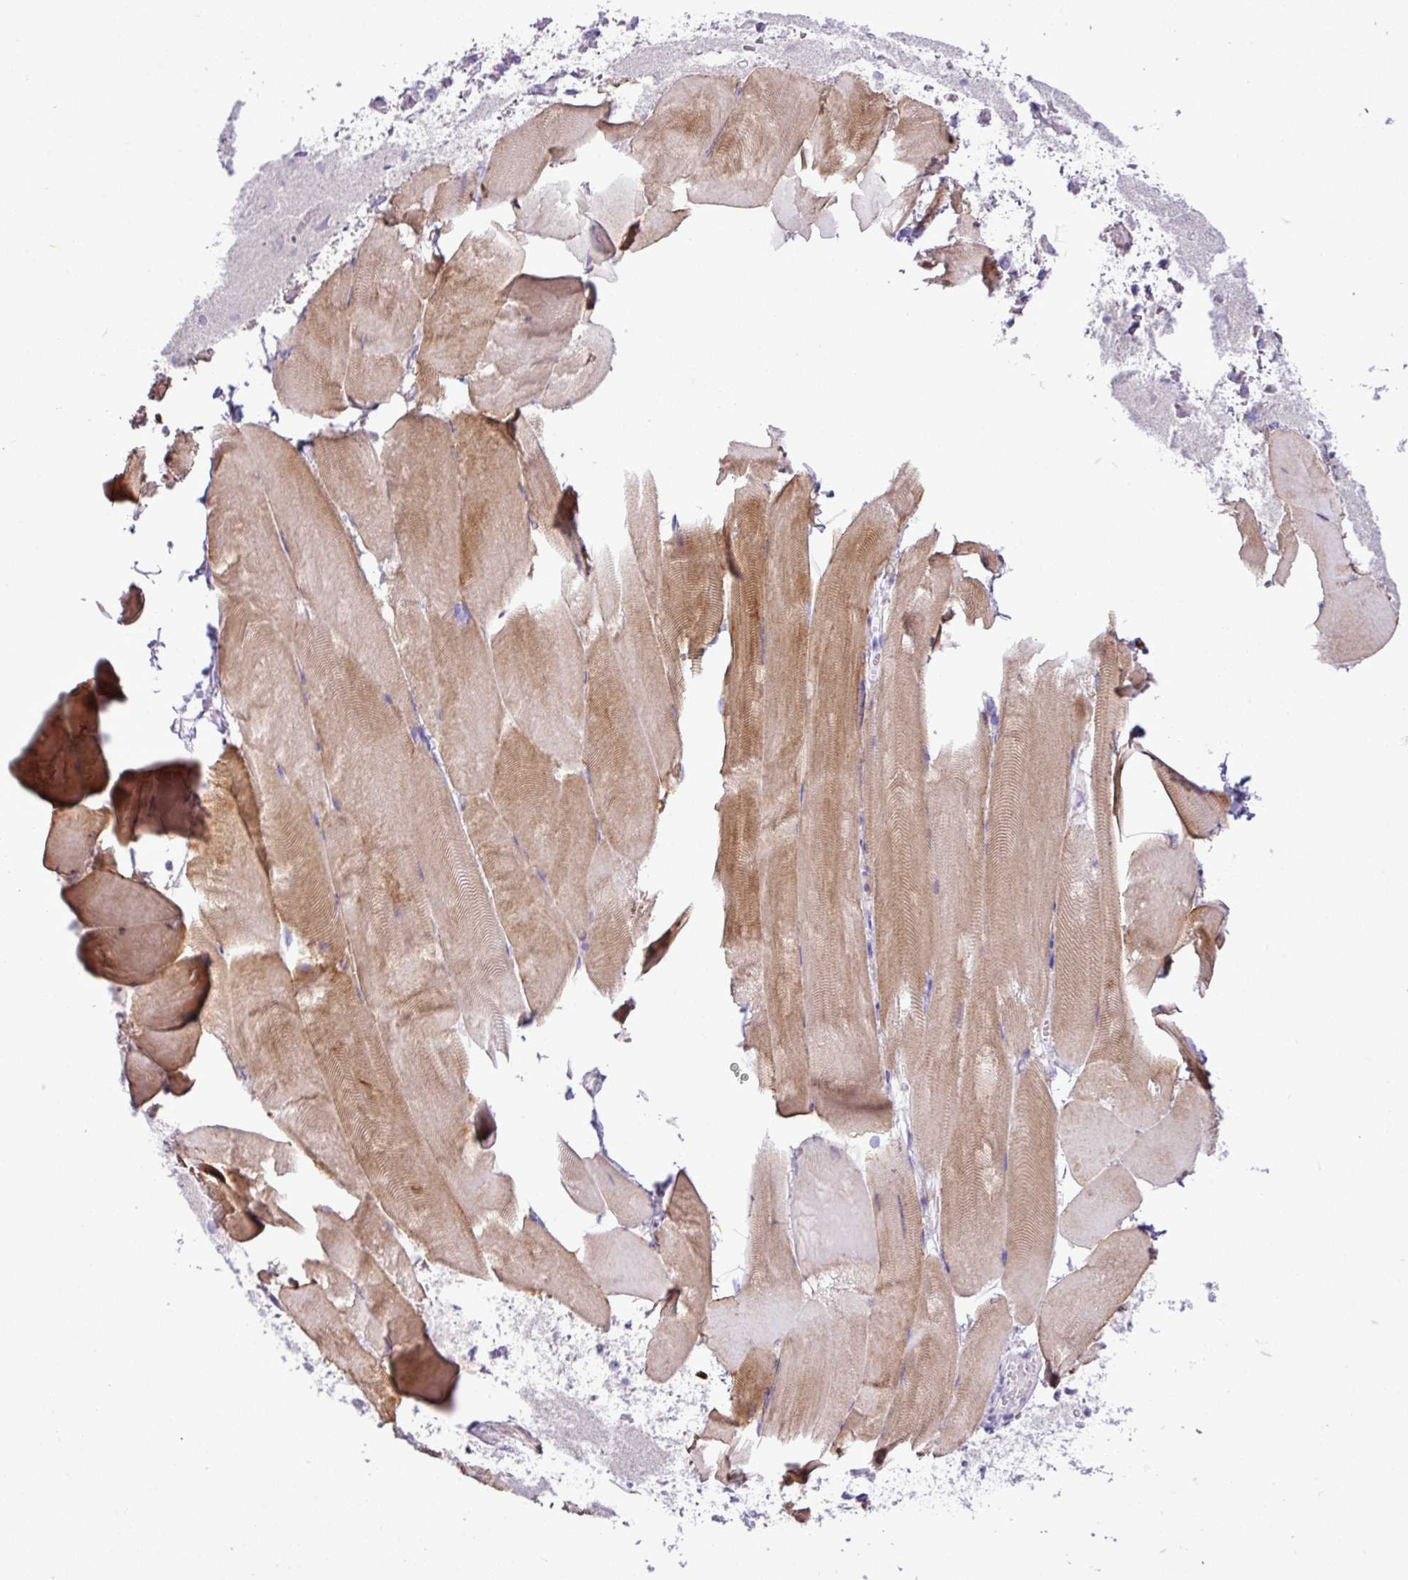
{"staining": {"intensity": "moderate", "quantity": "25%-75%", "location": "cytoplasmic/membranous"}, "tissue": "skeletal muscle", "cell_type": "Myocytes", "image_type": "normal", "snomed": [{"axis": "morphology", "description": "Normal tissue, NOS"}, {"axis": "topography", "description": "Skeletal muscle"}], "caption": "Unremarkable skeletal muscle reveals moderate cytoplasmic/membranous expression in about 25%-75% of myocytes, visualized by immunohistochemistry.", "gene": "ZSCAN5A", "patient": {"sex": "female", "age": 64}}